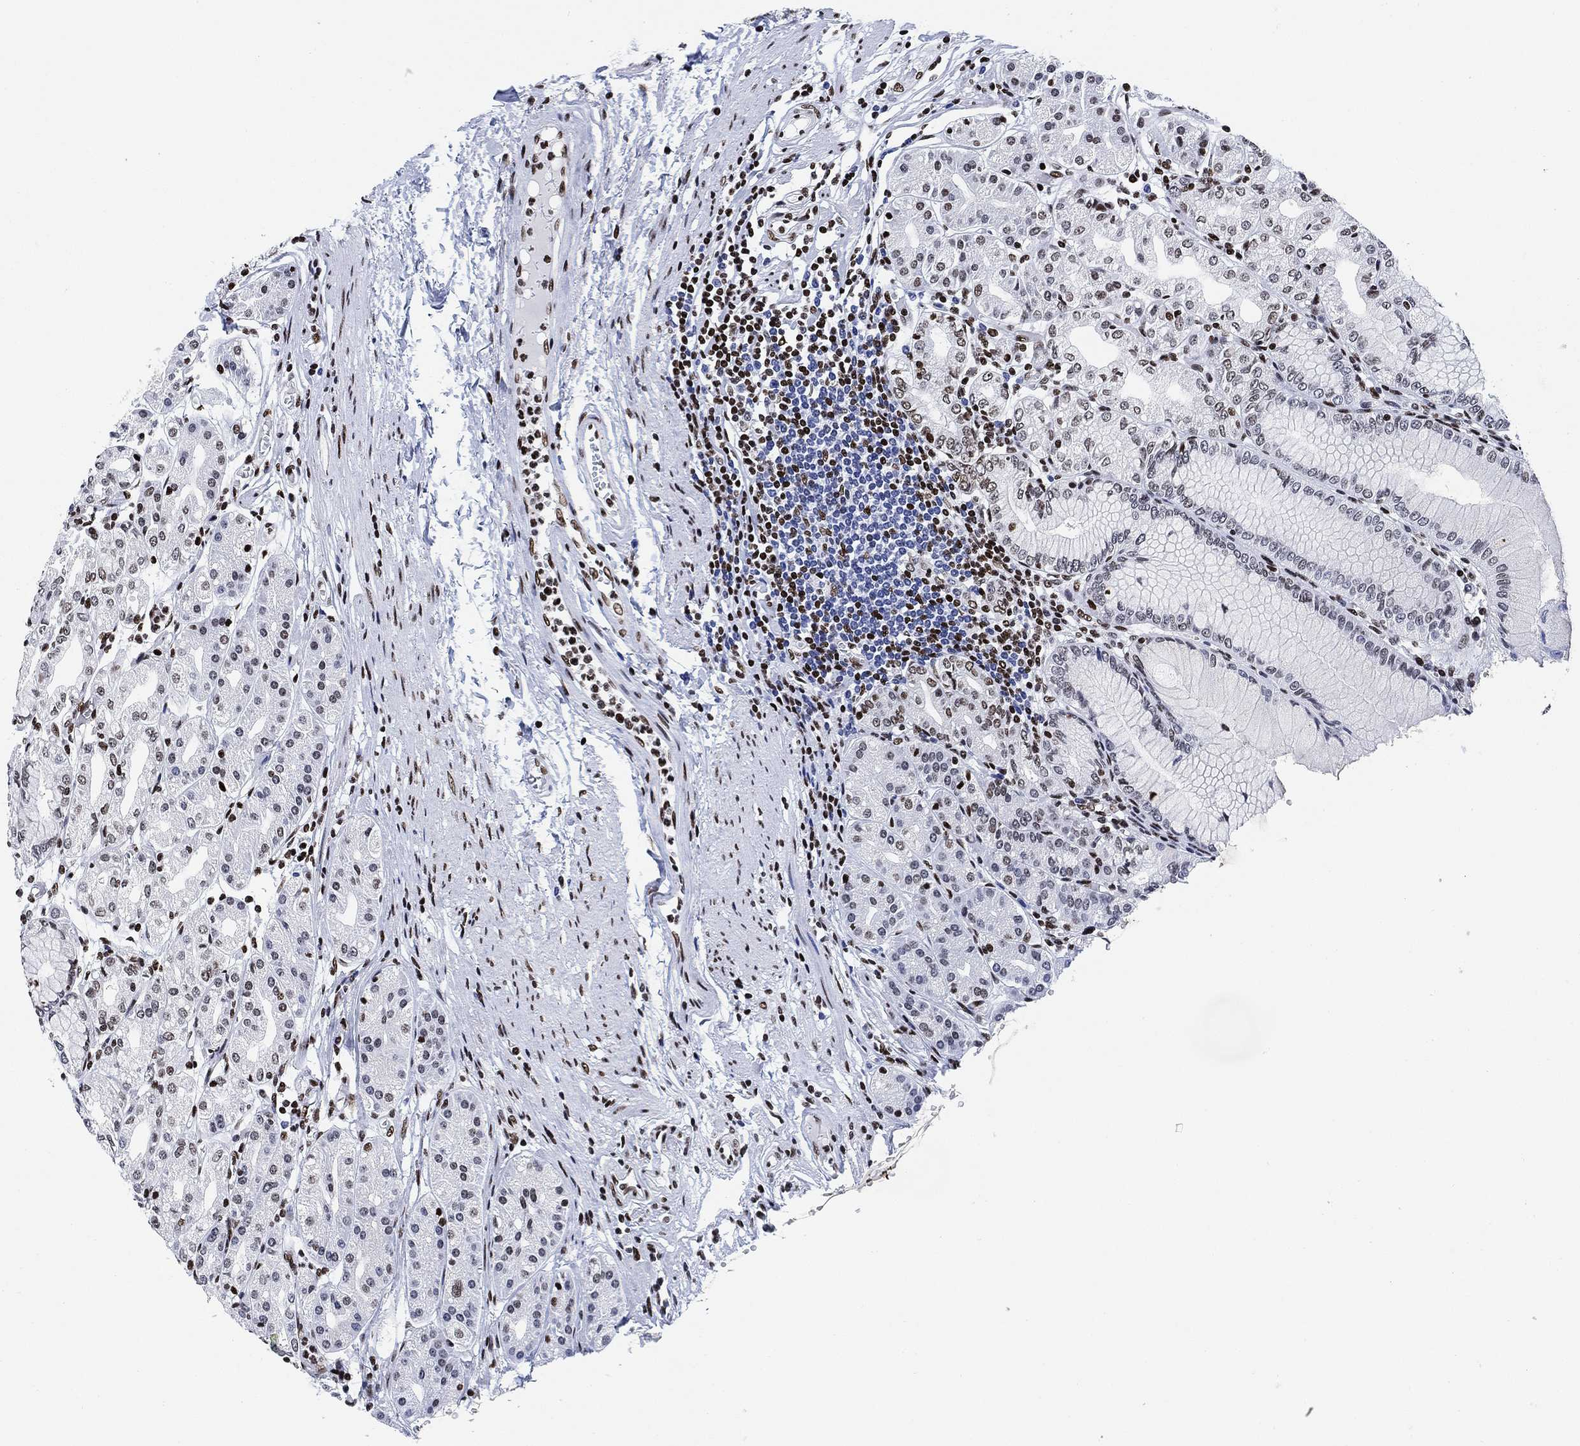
{"staining": {"intensity": "strong", "quantity": "<25%", "location": "nuclear"}, "tissue": "stomach", "cell_type": "Glandular cells", "image_type": "normal", "snomed": [{"axis": "morphology", "description": "Normal tissue, NOS"}, {"axis": "topography", "description": "Skeletal muscle"}, {"axis": "topography", "description": "Stomach"}], "caption": "About <25% of glandular cells in unremarkable stomach demonstrate strong nuclear protein expression as visualized by brown immunohistochemical staining.", "gene": "H1", "patient": {"sex": "female", "age": 57}}